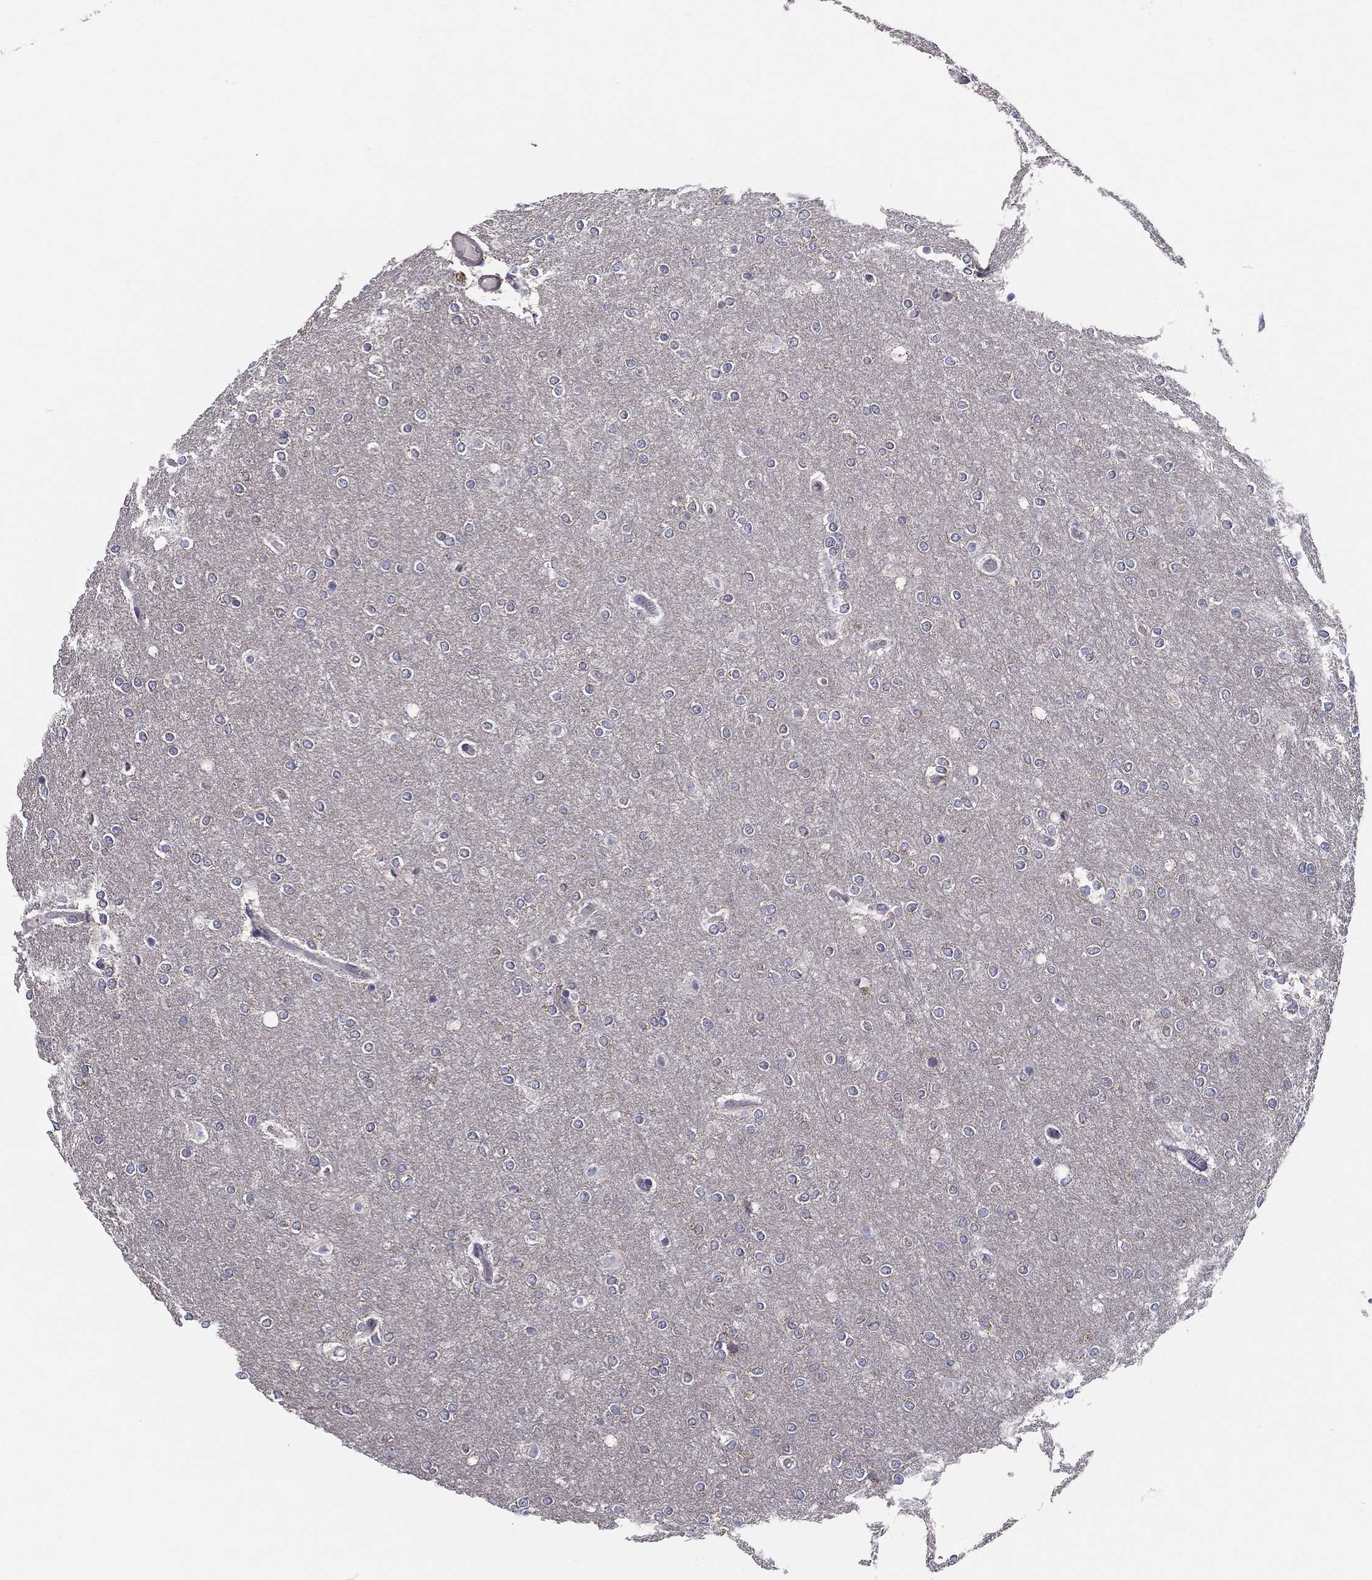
{"staining": {"intensity": "negative", "quantity": "none", "location": "none"}, "tissue": "glioma", "cell_type": "Tumor cells", "image_type": "cancer", "snomed": [{"axis": "morphology", "description": "Glioma, malignant, High grade"}, {"axis": "topography", "description": "Brain"}], "caption": "There is no significant positivity in tumor cells of malignant glioma (high-grade).", "gene": "PCSK1", "patient": {"sex": "female", "age": 61}}